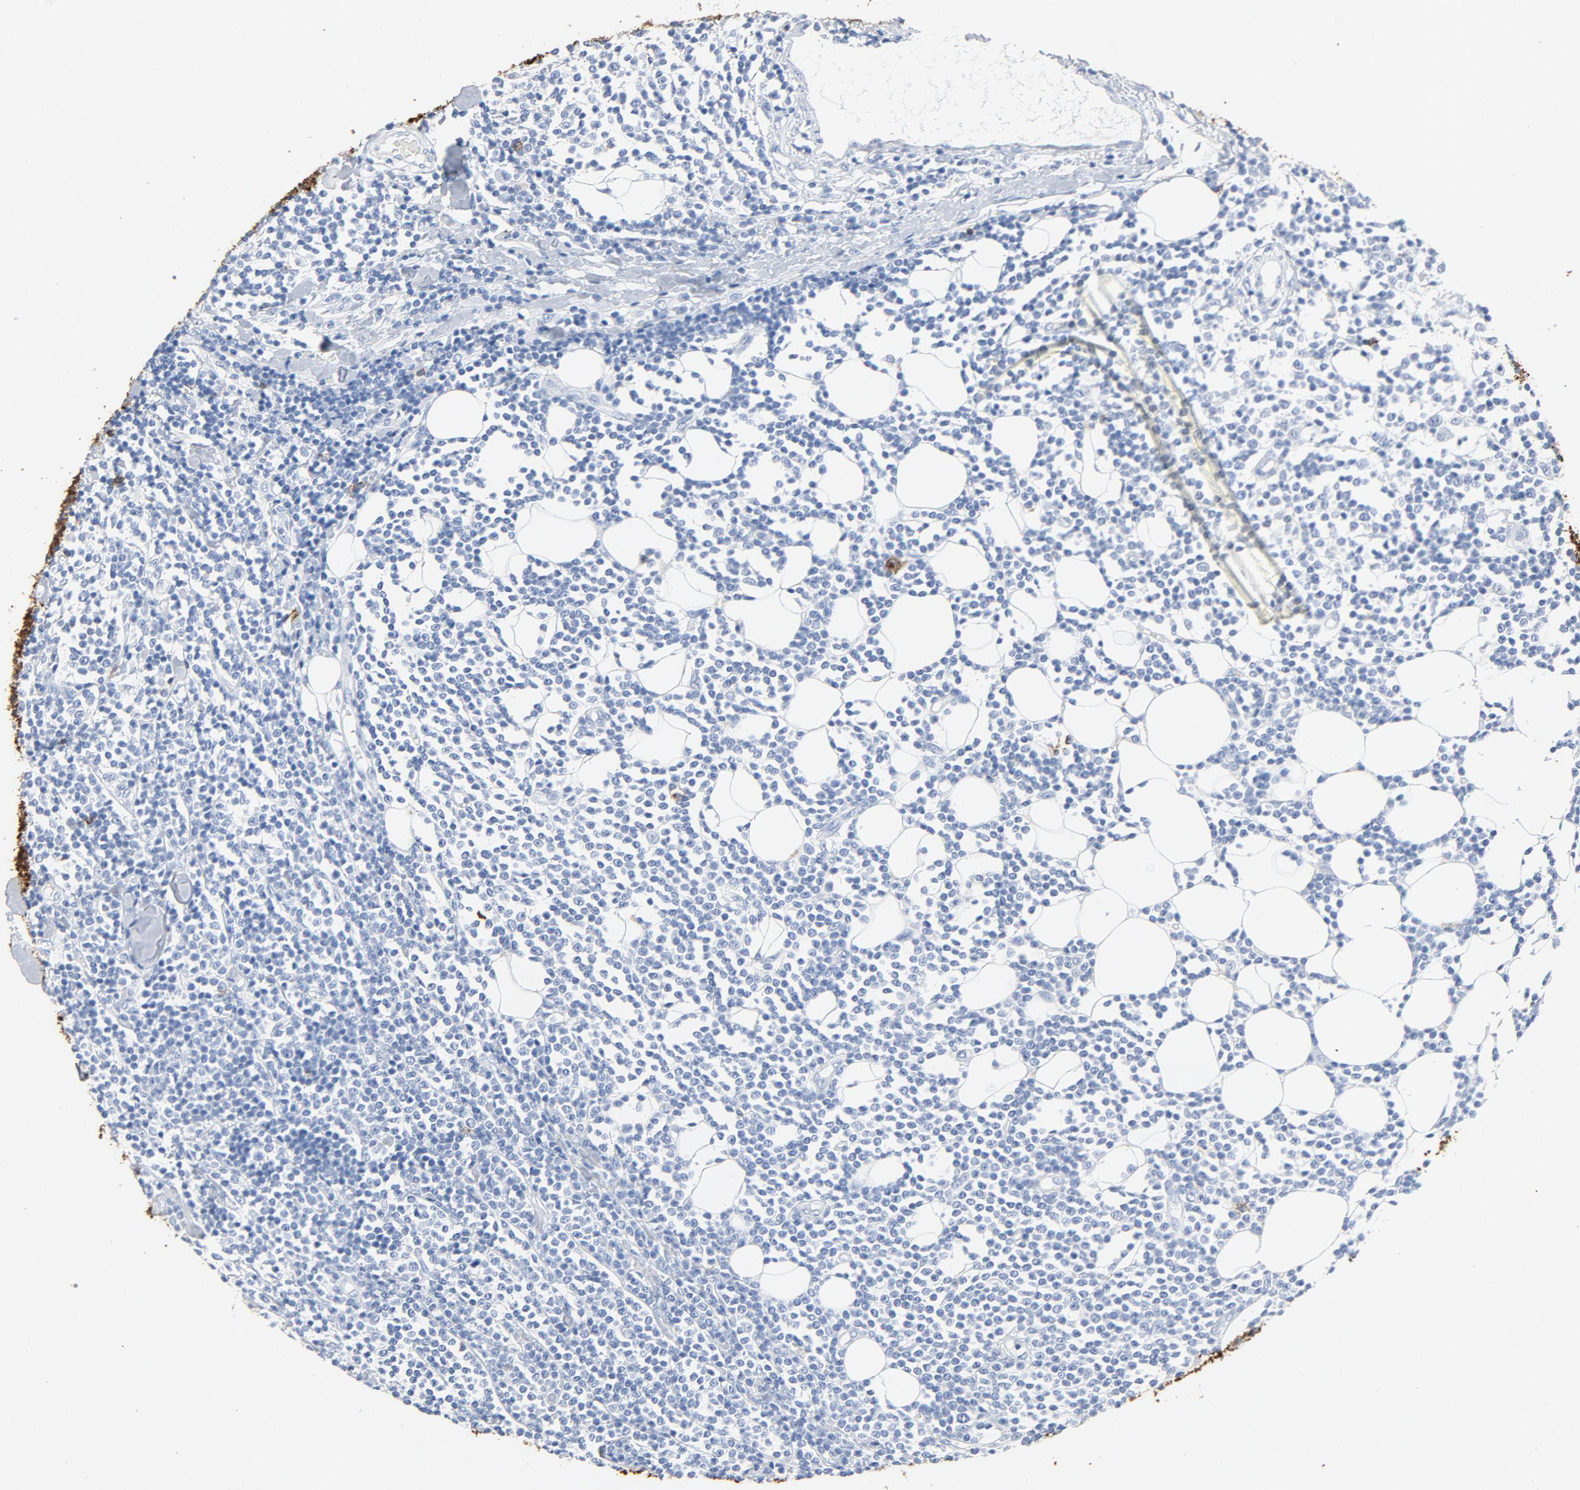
{"staining": {"intensity": "strong", "quantity": "<25%", "location": "cytoplasmic/membranous"}, "tissue": "lymphoma", "cell_type": "Tumor cells", "image_type": "cancer", "snomed": [{"axis": "morphology", "description": "Malignant lymphoma, non-Hodgkin's type, Low grade"}, {"axis": "topography", "description": "Soft tissue"}], "caption": "Immunohistochemistry image of neoplastic tissue: human lymphoma stained using immunohistochemistry (IHC) demonstrates medium levels of strong protein expression localized specifically in the cytoplasmic/membranous of tumor cells, appearing as a cytoplasmic/membranous brown color.", "gene": "PTPRB", "patient": {"sex": "male", "age": 92}}